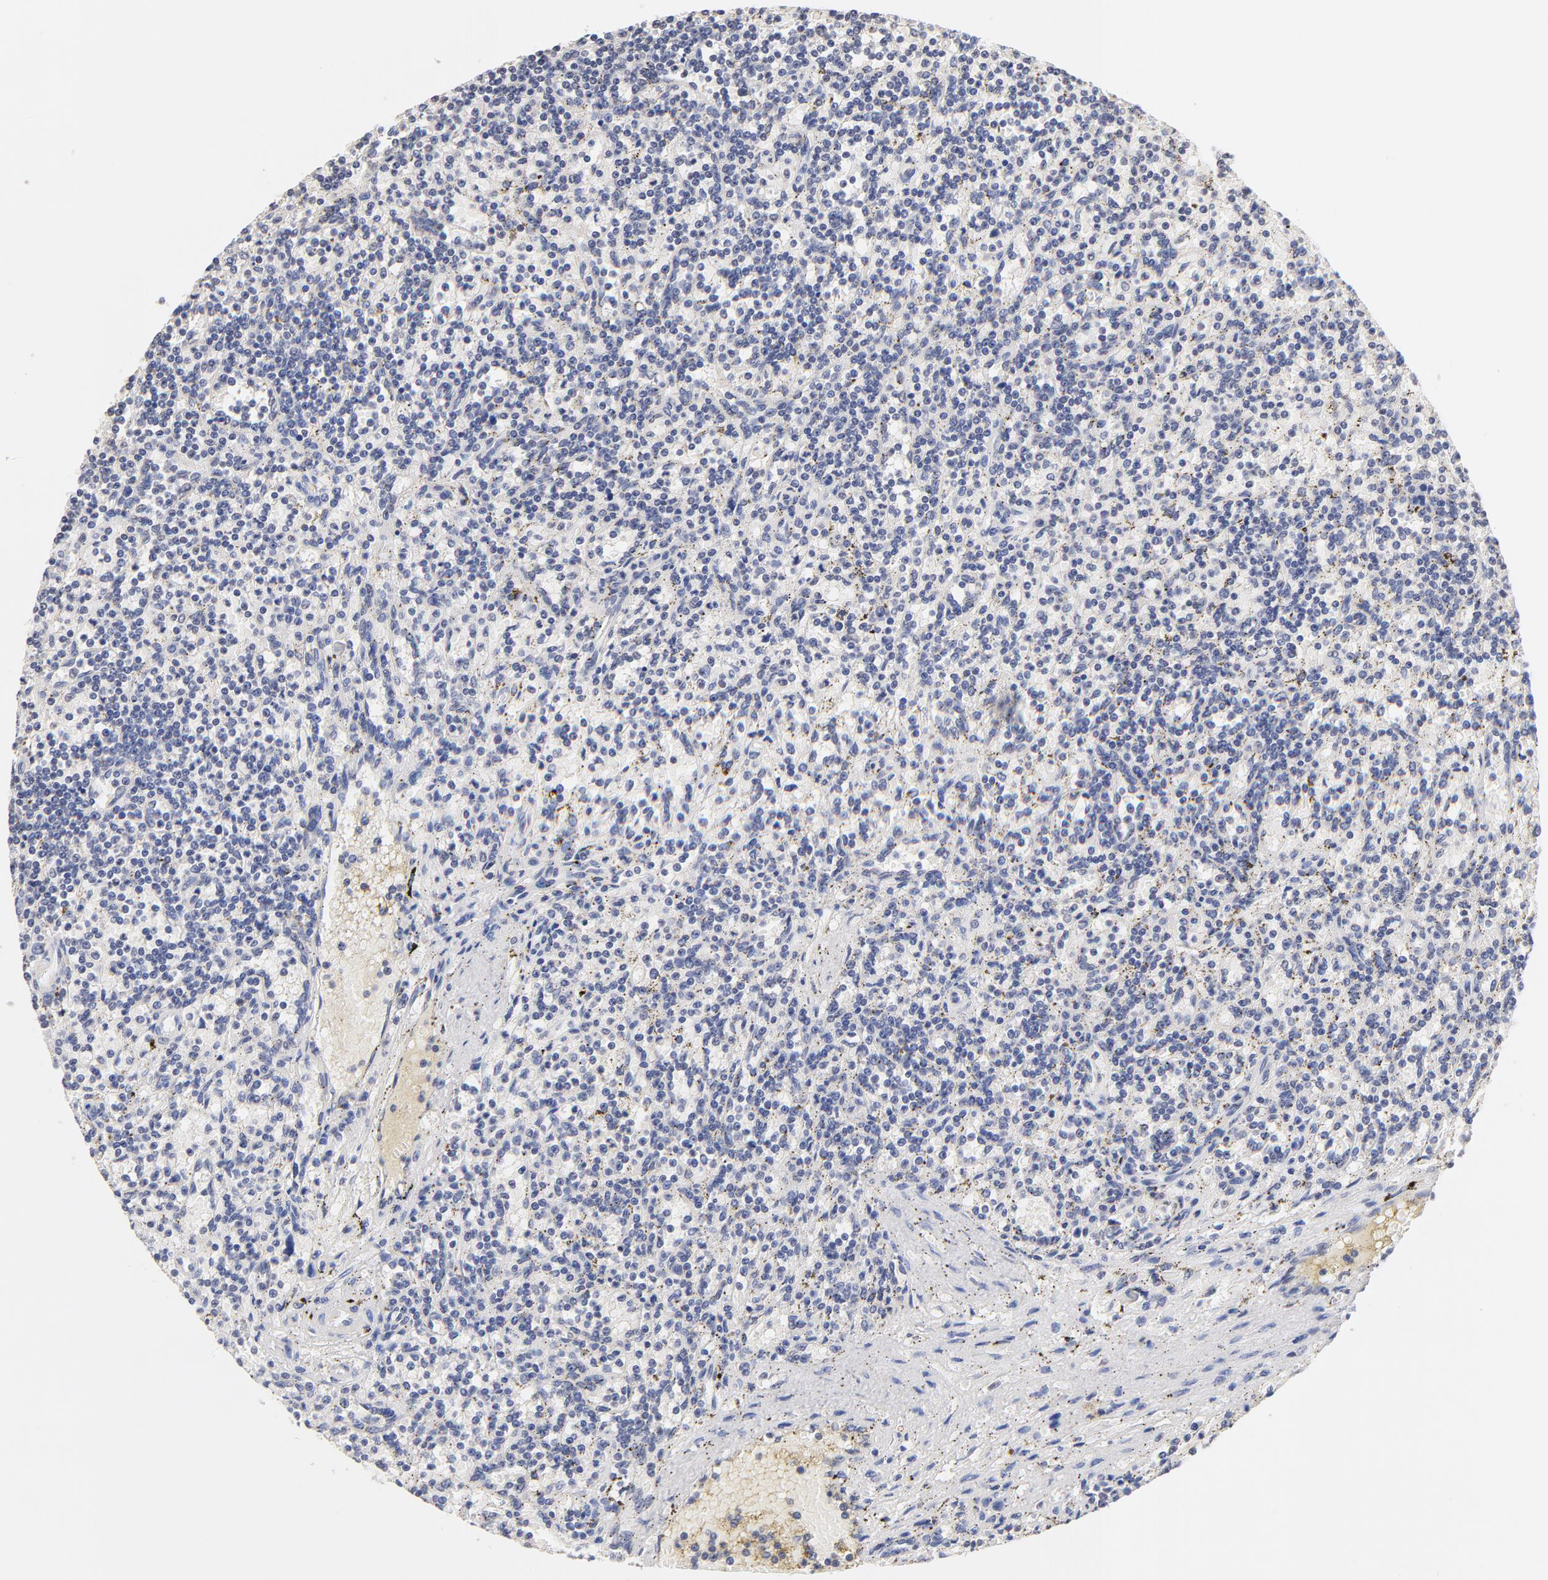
{"staining": {"intensity": "negative", "quantity": "none", "location": "none"}, "tissue": "lymphoma", "cell_type": "Tumor cells", "image_type": "cancer", "snomed": [{"axis": "morphology", "description": "Malignant lymphoma, non-Hodgkin's type, Low grade"}, {"axis": "topography", "description": "Spleen"}], "caption": "Micrograph shows no protein staining in tumor cells of malignant lymphoma, non-Hodgkin's type (low-grade) tissue. The staining is performed using DAB brown chromogen with nuclei counter-stained in using hematoxylin.", "gene": "RIBC2", "patient": {"sex": "male", "age": 73}}